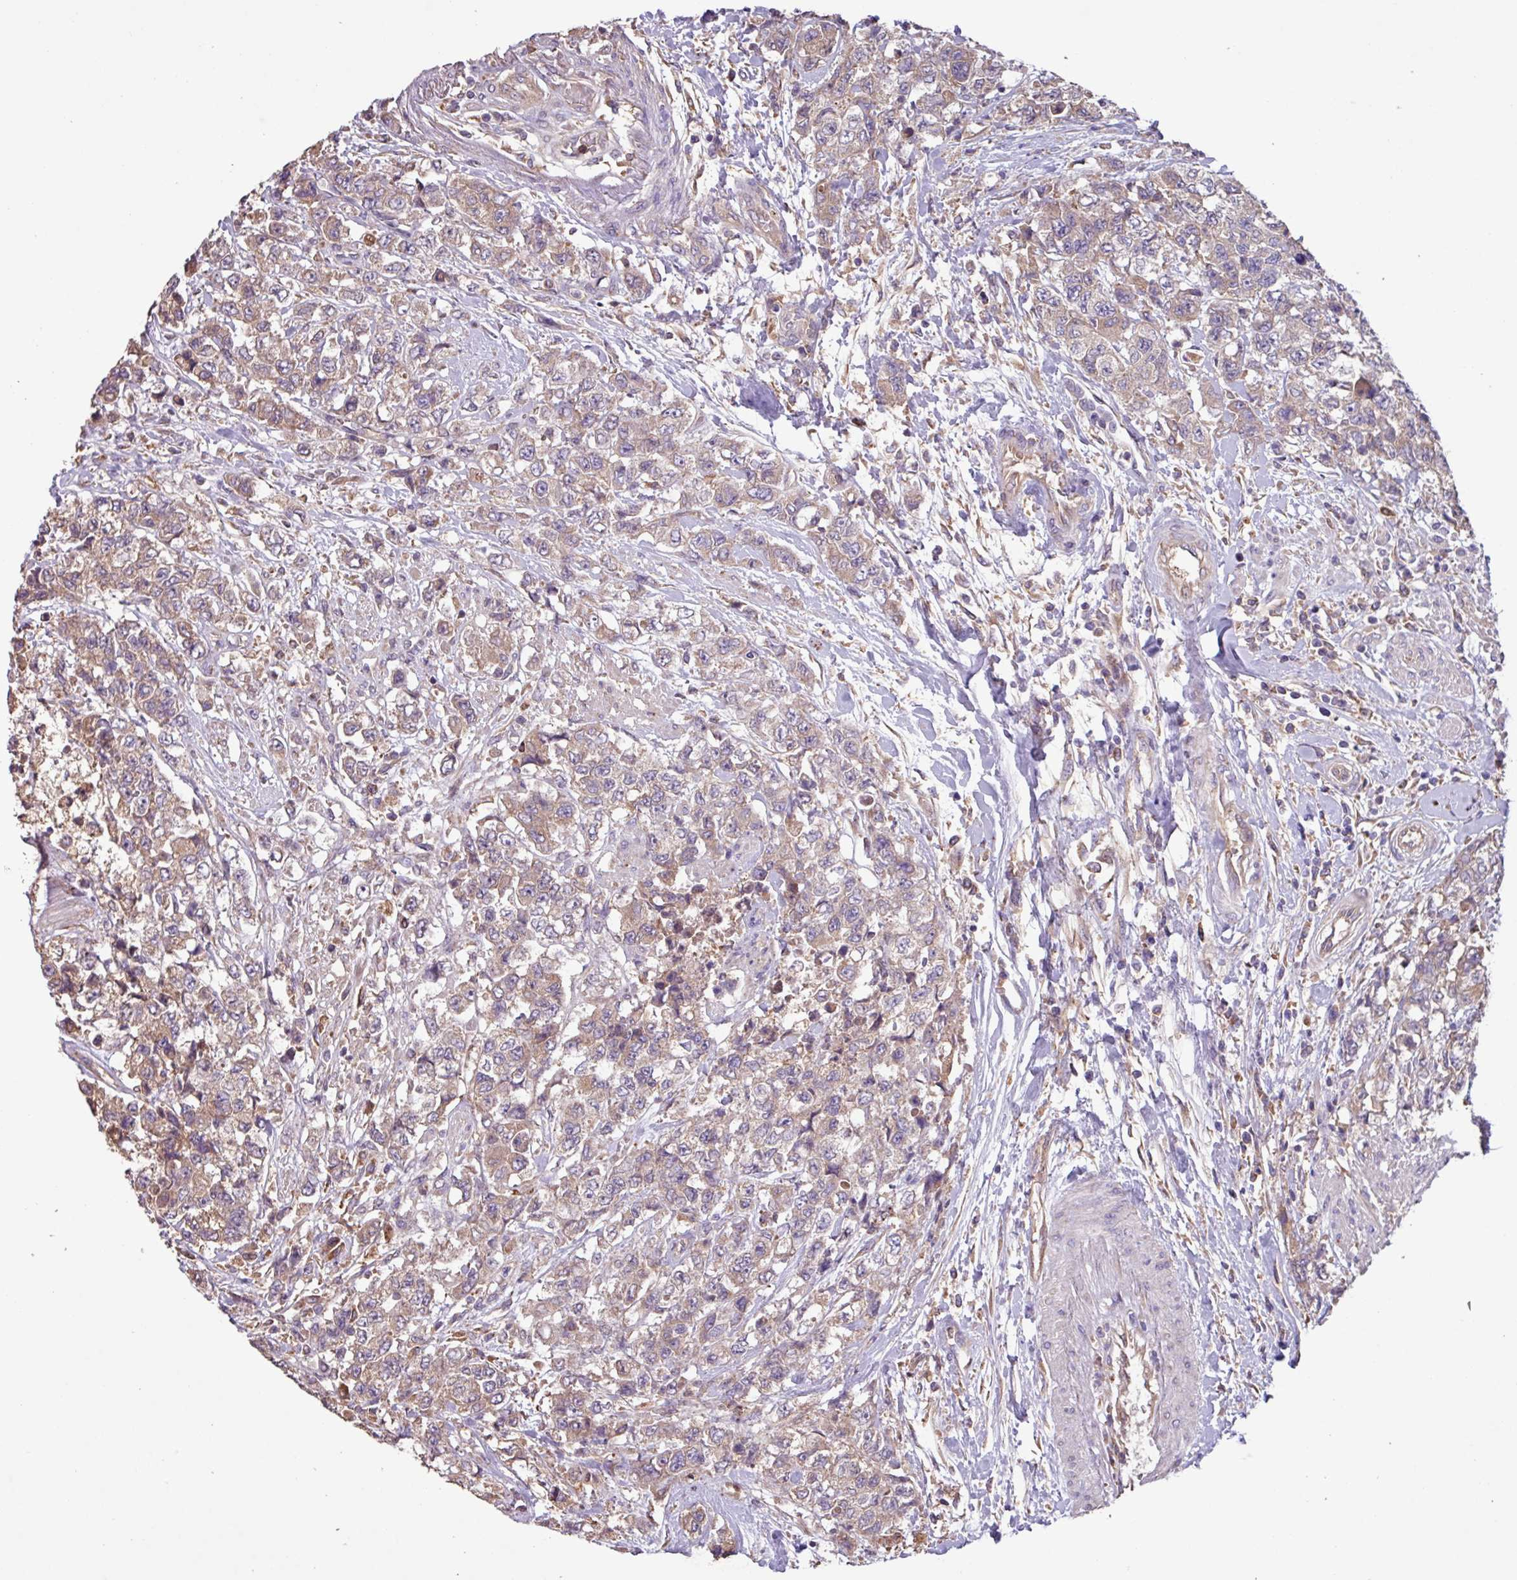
{"staining": {"intensity": "weak", "quantity": "25%-75%", "location": "cytoplasmic/membranous"}, "tissue": "urothelial cancer", "cell_type": "Tumor cells", "image_type": "cancer", "snomed": [{"axis": "morphology", "description": "Urothelial carcinoma, High grade"}, {"axis": "topography", "description": "Urinary bladder"}], "caption": "Protein analysis of urothelial cancer tissue shows weak cytoplasmic/membranous positivity in approximately 25%-75% of tumor cells. The protein is stained brown, and the nuclei are stained in blue (DAB IHC with brightfield microscopy, high magnification).", "gene": "PTPRQ", "patient": {"sex": "female", "age": 78}}